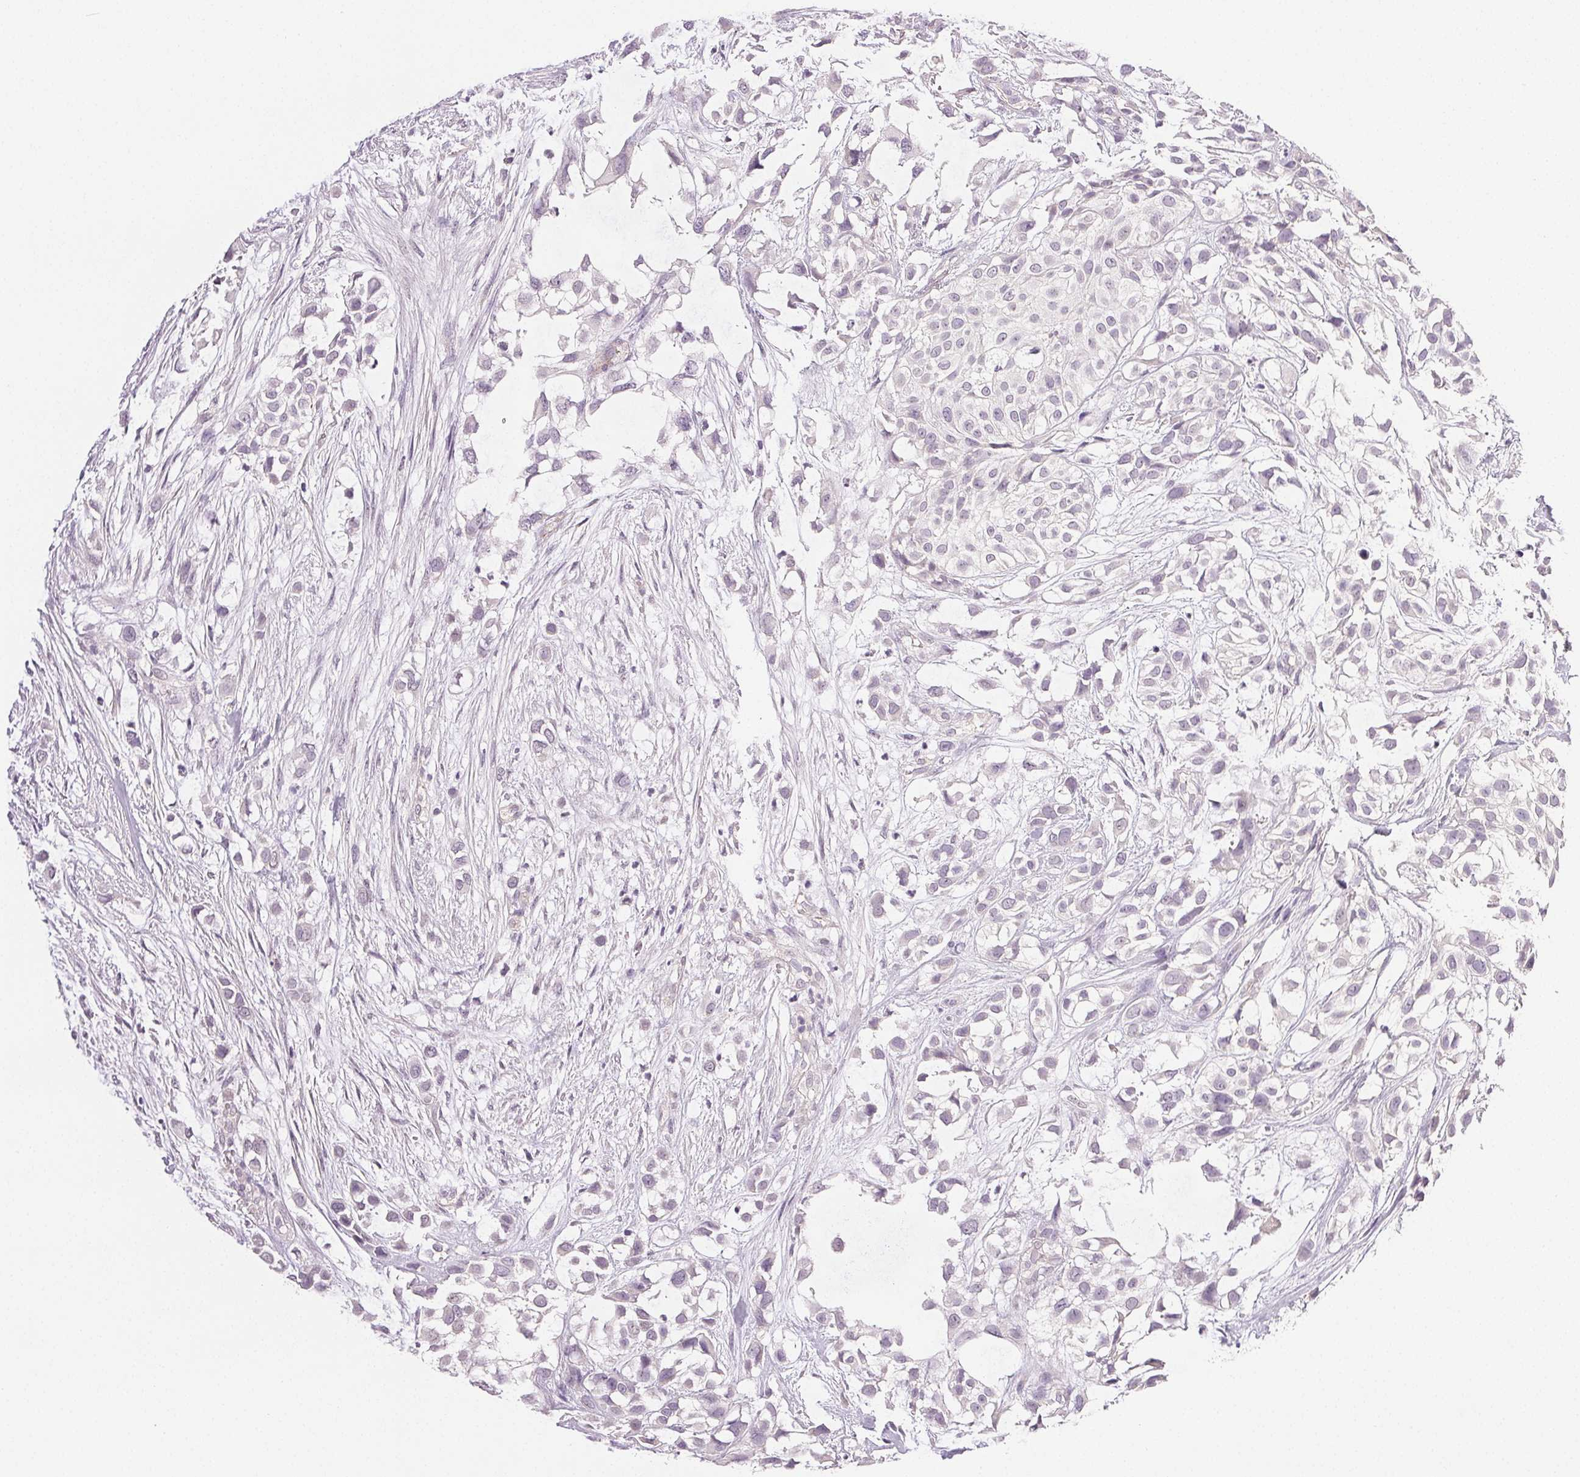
{"staining": {"intensity": "negative", "quantity": "none", "location": "none"}, "tissue": "urothelial cancer", "cell_type": "Tumor cells", "image_type": "cancer", "snomed": [{"axis": "morphology", "description": "Urothelial carcinoma, High grade"}, {"axis": "topography", "description": "Urinary bladder"}], "caption": "Urothelial cancer was stained to show a protein in brown. There is no significant expression in tumor cells. (Immunohistochemistry (ihc), brightfield microscopy, high magnification).", "gene": "PLCB1", "patient": {"sex": "male", "age": 56}}